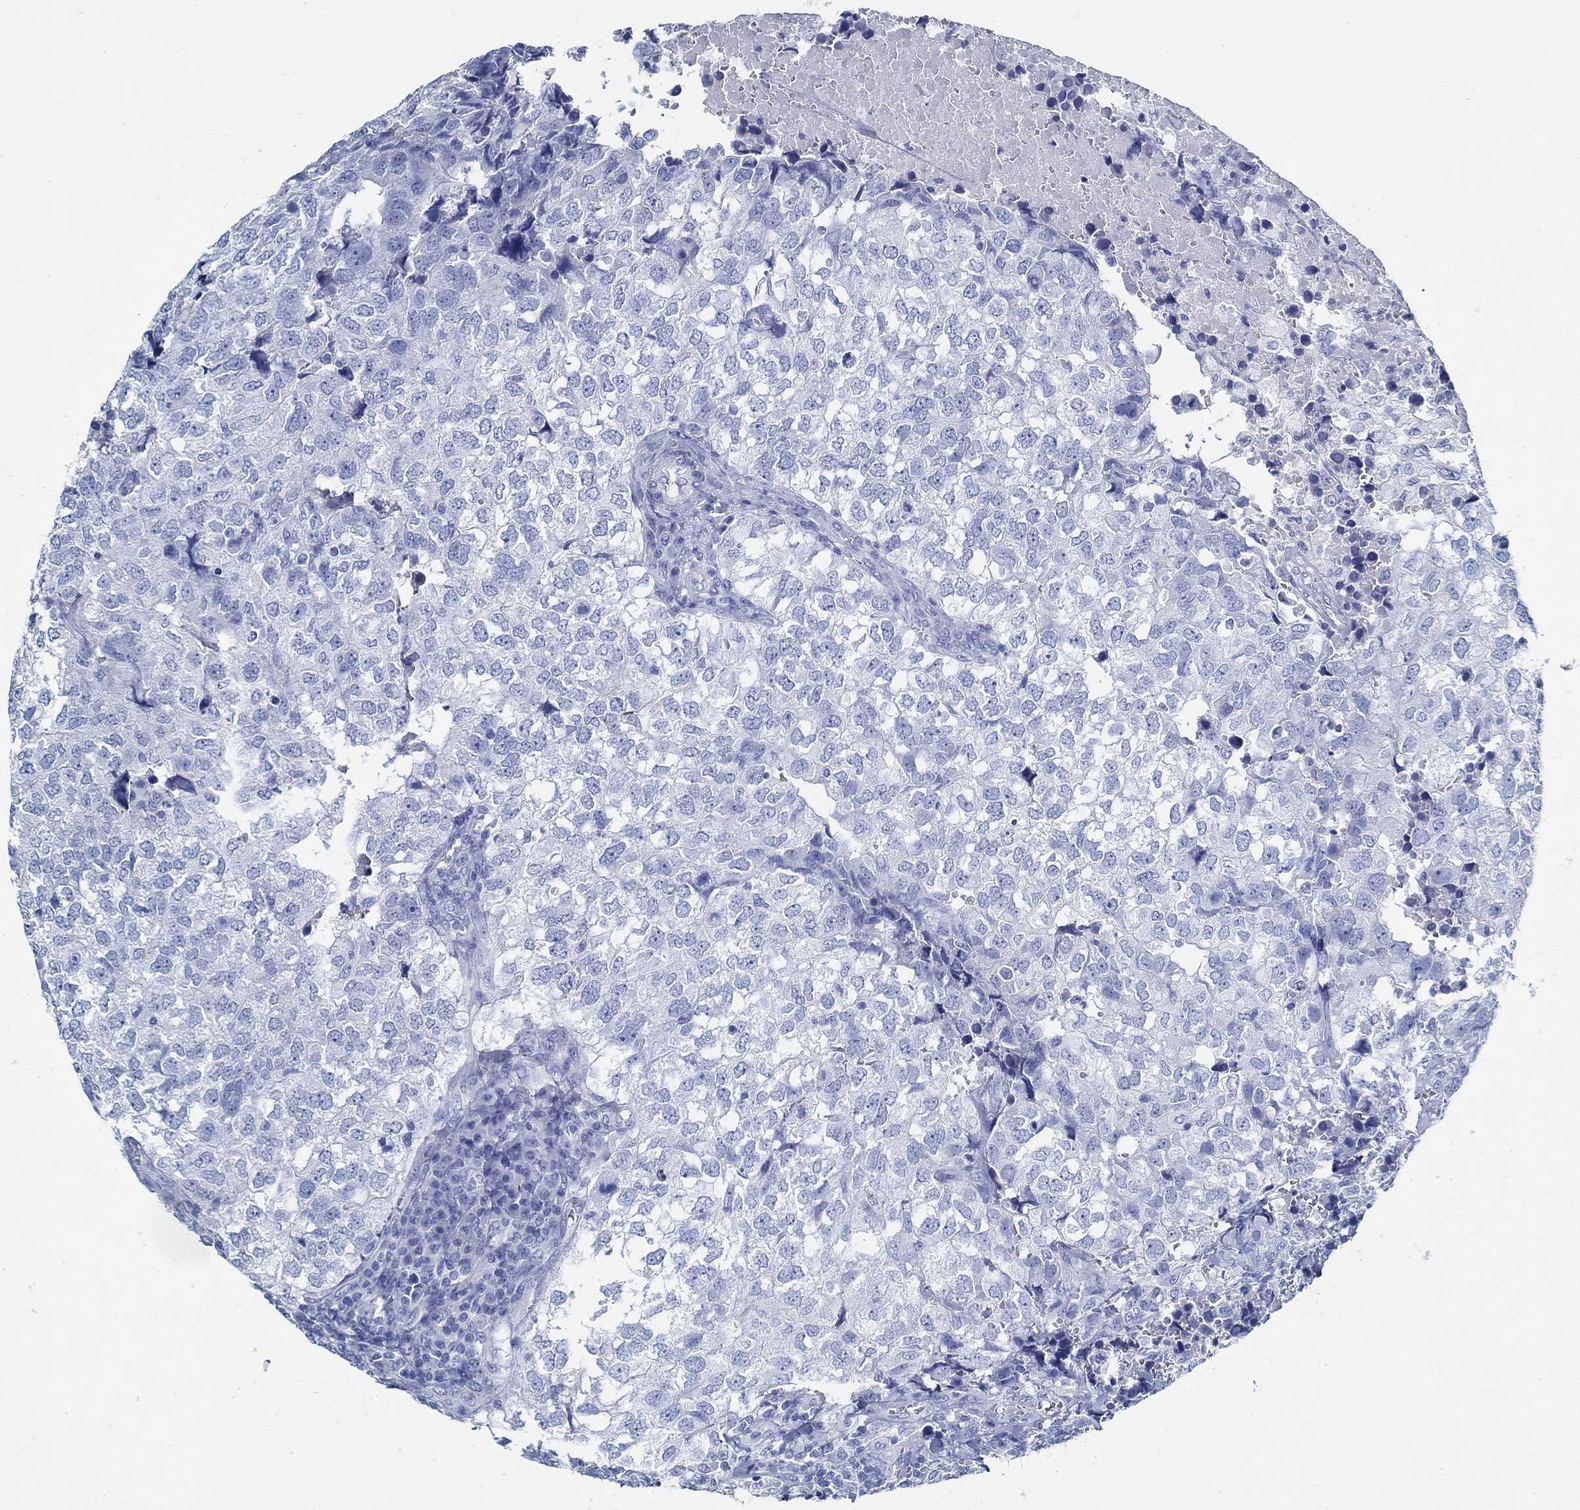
{"staining": {"intensity": "negative", "quantity": "none", "location": "none"}, "tissue": "breast cancer", "cell_type": "Tumor cells", "image_type": "cancer", "snomed": [{"axis": "morphology", "description": "Duct carcinoma"}, {"axis": "topography", "description": "Breast"}], "caption": "DAB immunohistochemical staining of human breast infiltrating ductal carcinoma exhibits no significant positivity in tumor cells.", "gene": "SLC45A1", "patient": {"sex": "female", "age": 30}}